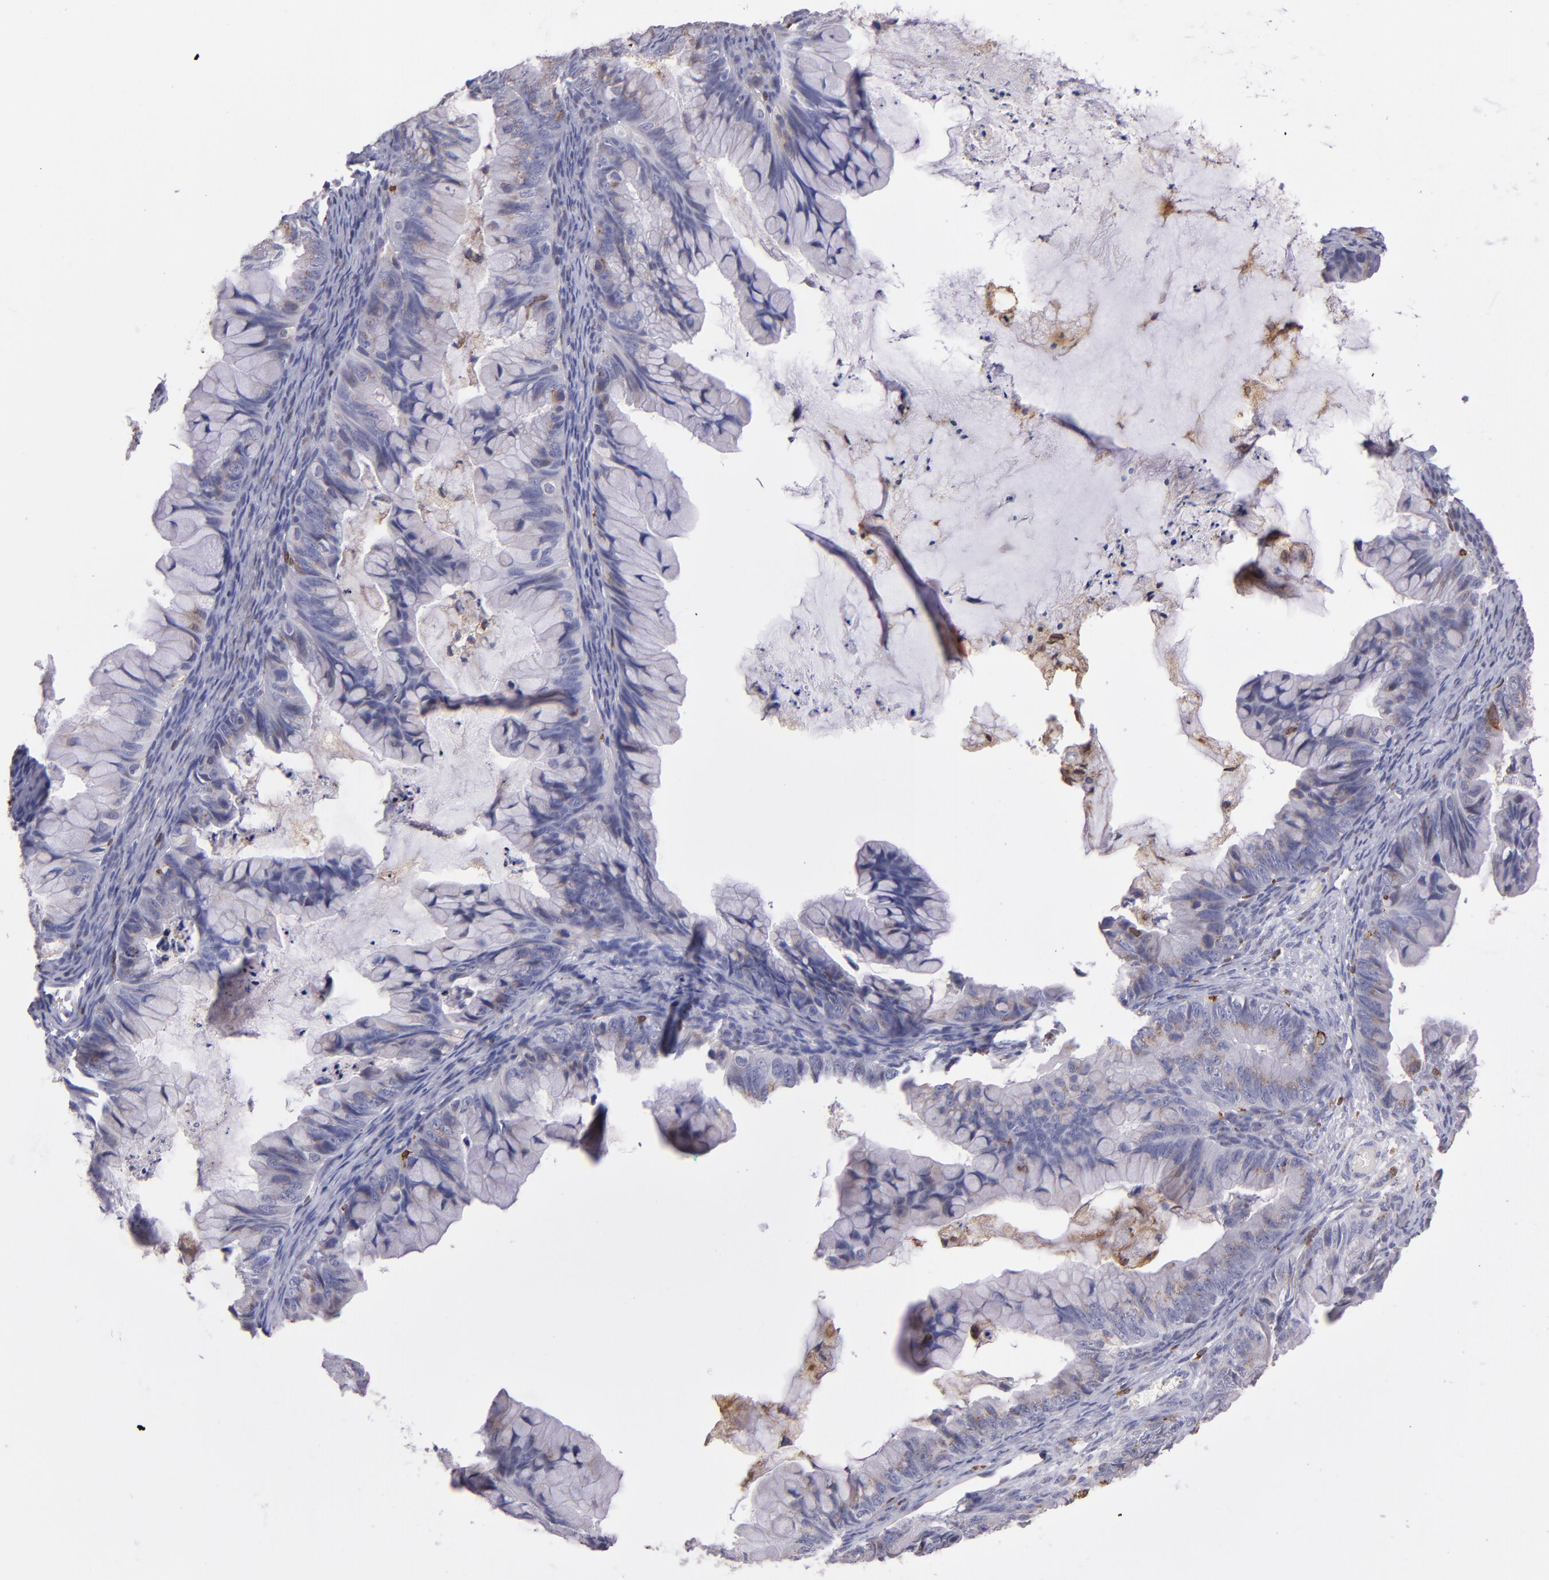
{"staining": {"intensity": "strong", "quantity": "<25%", "location": "cytoplasmic/membranous"}, "tissue": "ovarian cancer", "cell_type": "Tumor cells", "image_type": "cancer", "snomed": [{"axis": "morphology", "description": "Cystadenocarcinoma, mucinous, NOS"}, {"axis": "topography", "description": "Ovary"}], "caption": "A brown stain shows strong cytoplasmic/membranous staining of a protein in ovarian mucinous cystadenocarcinoma tumor cells.", "gene": "PTGS1", "patient": {"sex": "female", "age": 36}}